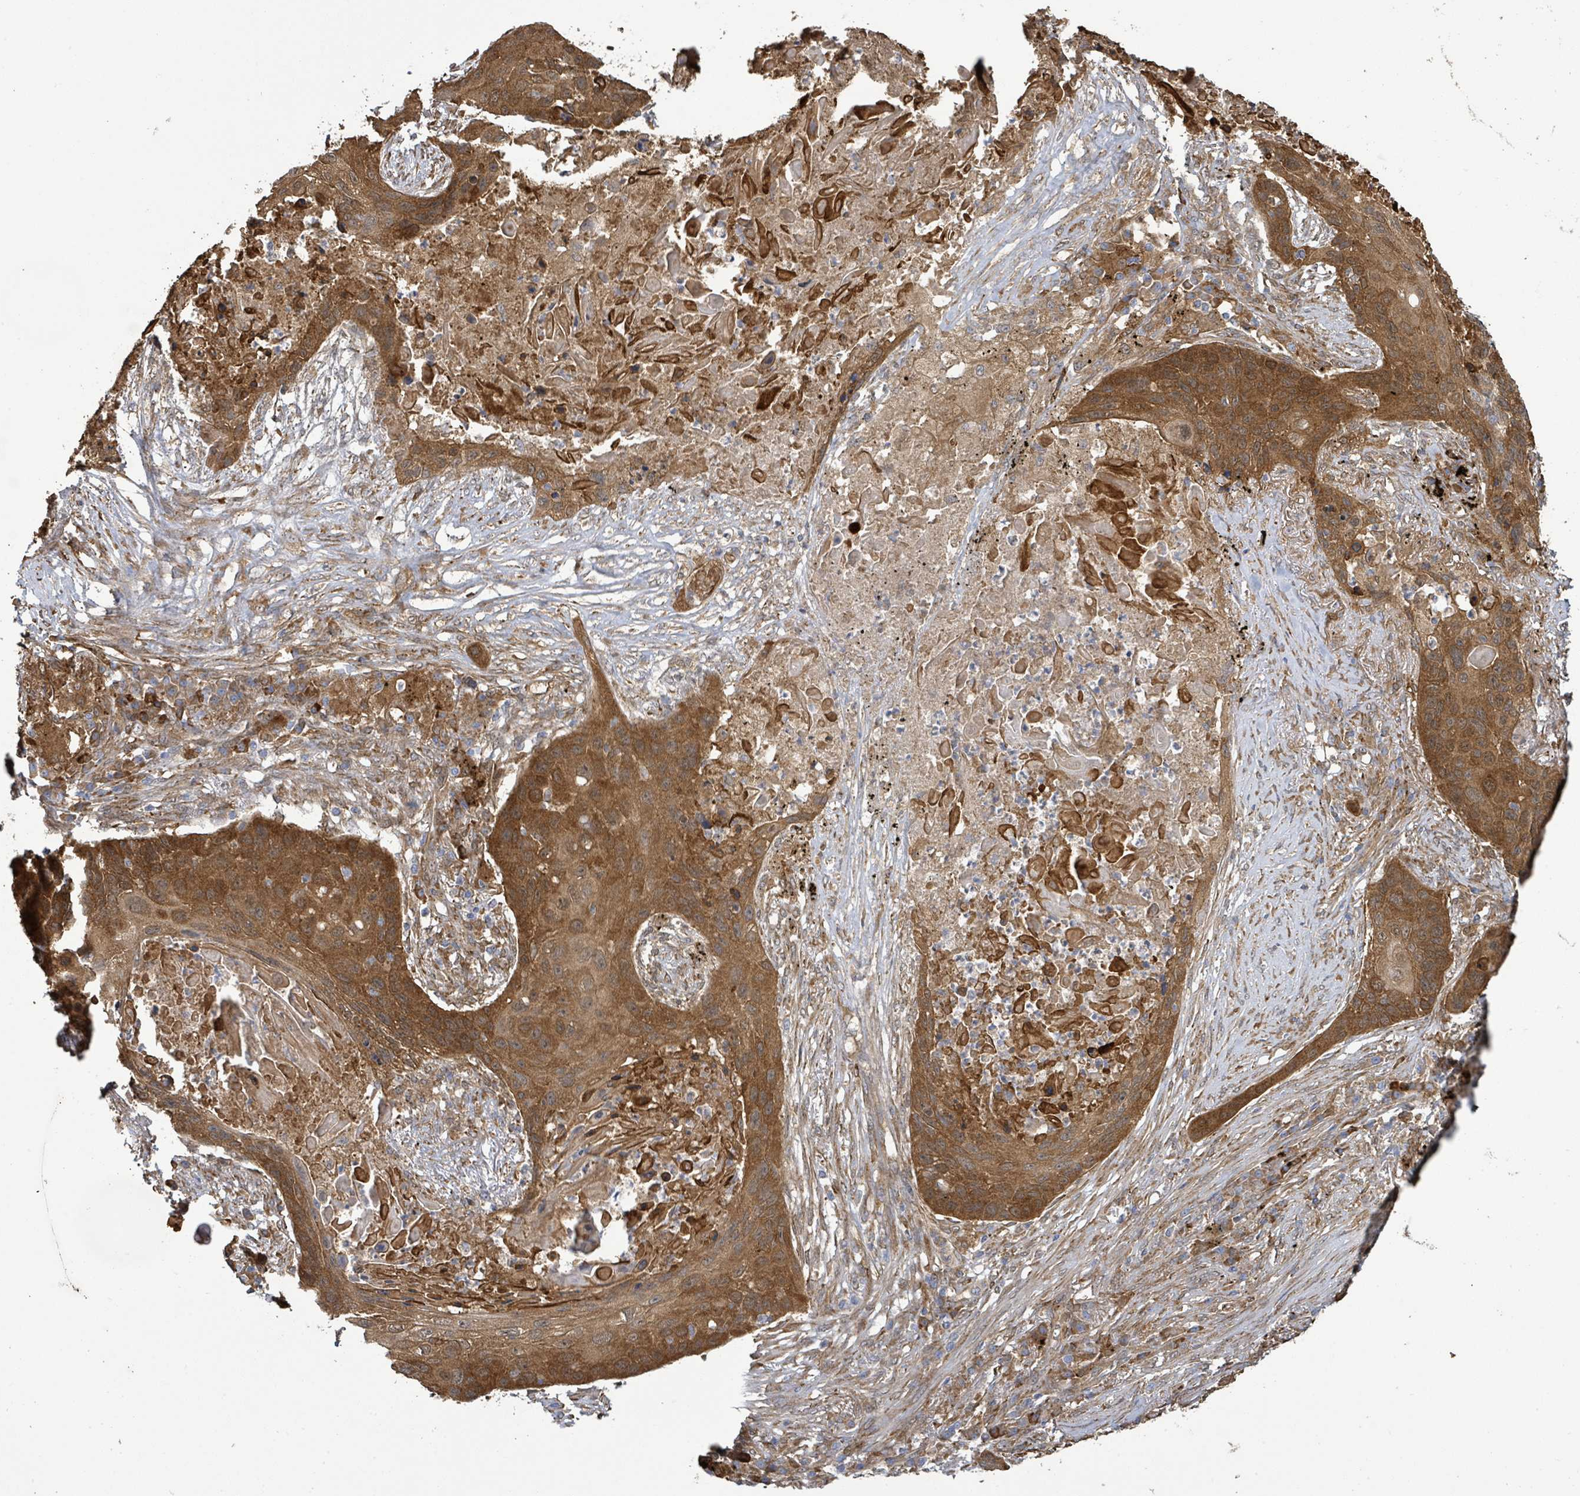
{"staining": {"intensity": "strong", "quantity": ">75%", "location": "cytoplasmic/membranous"}, "tissue": "lung cancer", "cell_type": "Tumor cells", "image_type": "cancer", "snomed": [{"axis": "morphology", "description": "Squamous cell carcinoma, NOS"}, {"axis": "topography", "description": "Lung"}], "caption": "Tumor cells display strong cytoplasmic/membranous staining in approximately >75% of cells in lung cancer.", "gene": "ARPIN", "patient": {"sex": "female", "age": 63}}